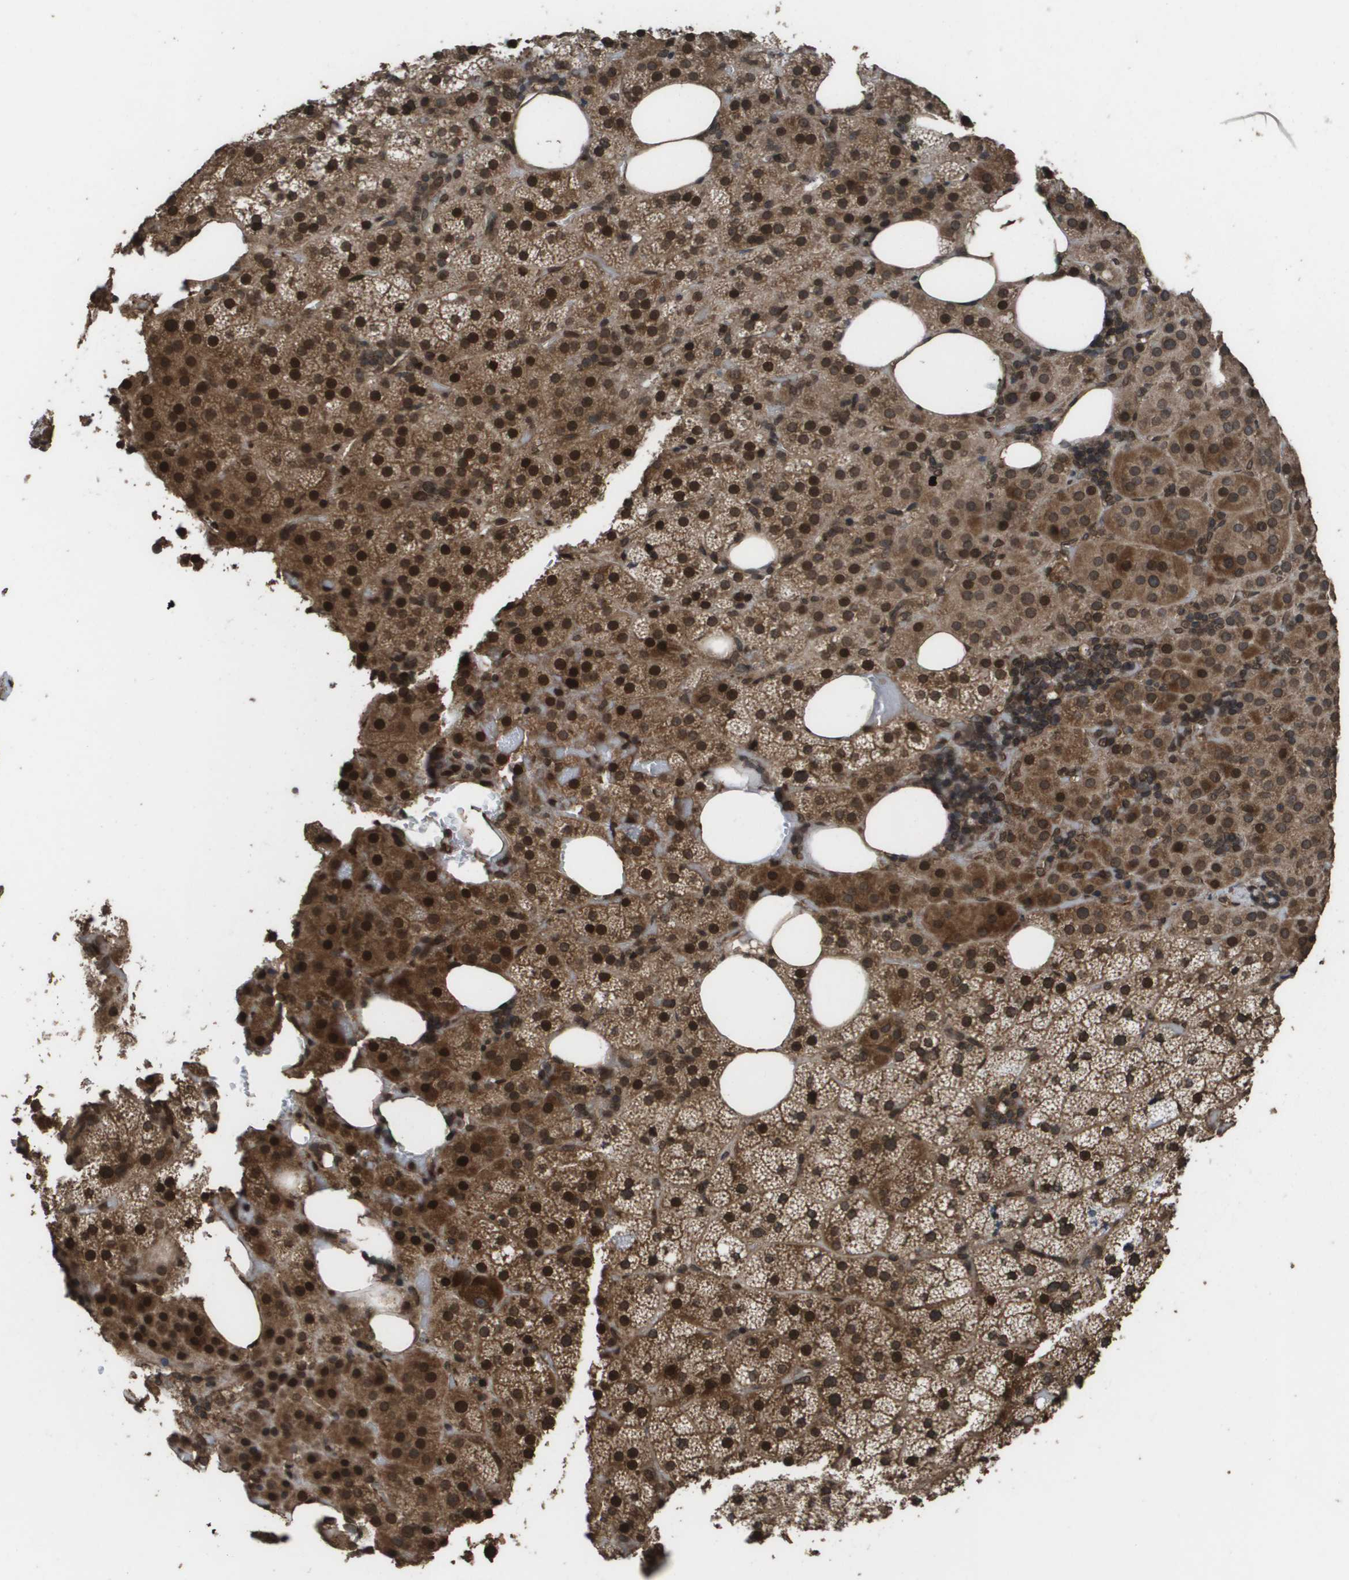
{"staining": {"intensity": "strong", "quantity": ">75%", "location": "cytoplasmic/membranous,nuclear"}, "tissue": "adrenal gland", "cell_type": "Glandular cells", "image_type": "normal", "snomed": [{"axis": "morphology", "description": "Normal tissue, NOS"}, {"axis": "topography", "description": "Adrenal gland"}], "caption": "The image demonstrates staining of unremarkable adrenal gland, revealing strong cytoplasmic/membranous,nuclear protein expression (brown color) within glandular cells. Nuclei are stained in blue.", "gene": "AXIN2", "patient": {"sex": "female", "age": 59}}